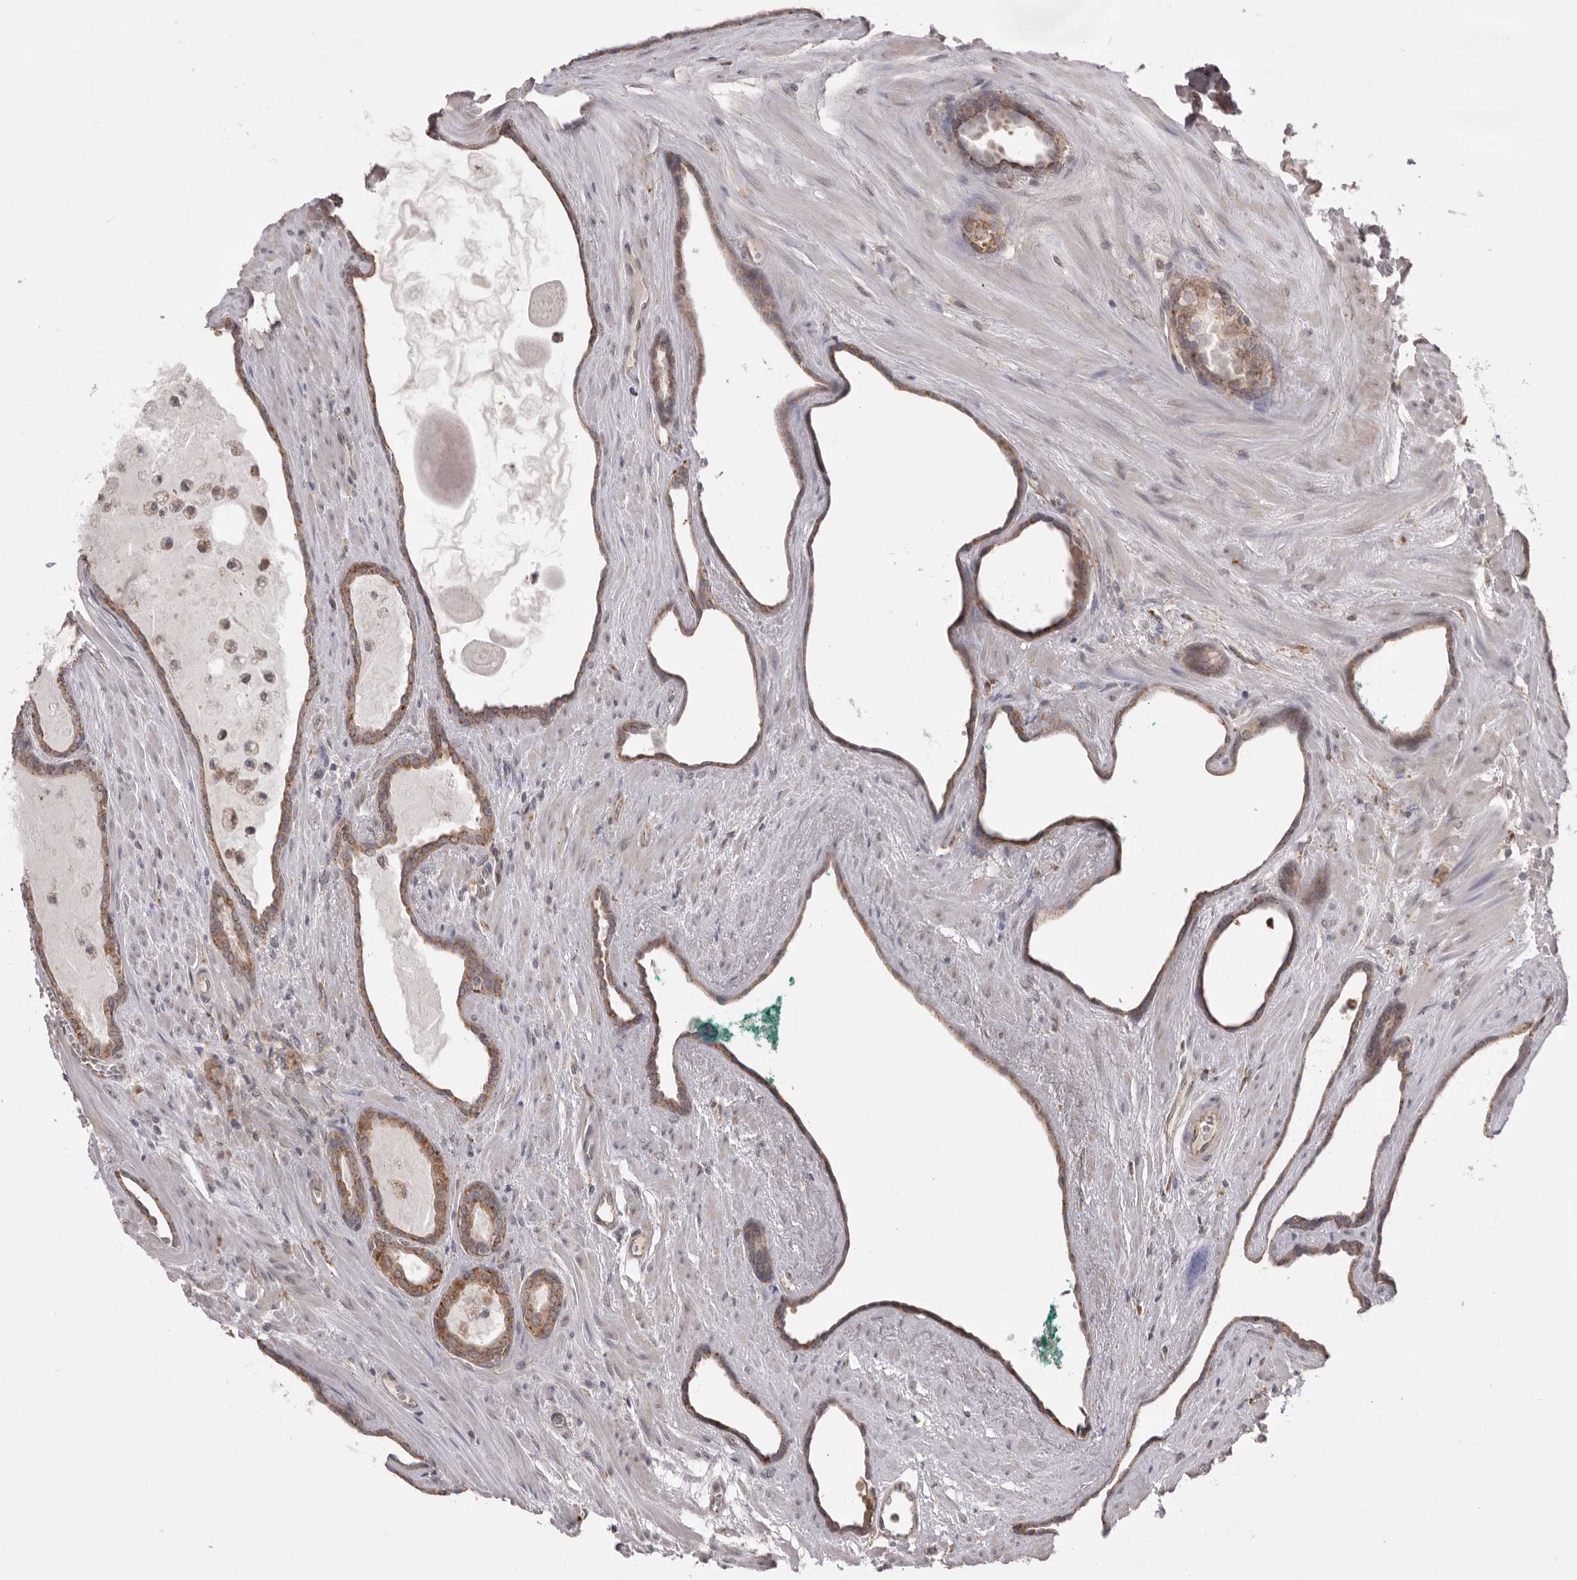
{"staining": {"intensity": "moderate", "quantity": ">75%", "location": "cytoplasmic/membranous"}, "tissue": "prostate cancer", "cell_type": "Tumor cells", "image_type": "cancer", "snomed": [{"axis": "morphology", "description": "Adenocarcinoma, Low grade"}, {"axis": "topography", "description": "Prostate"}], "caption": "Moderate cytoplasmic/membranous staining for a protein is seen in approximately >75% of tumor cells of prostate adenocarcinoma (low-grade) using immunohistochemistry (IHC).", "gene": "TLR3", "patient": {"sex": "male", "age": 70}}